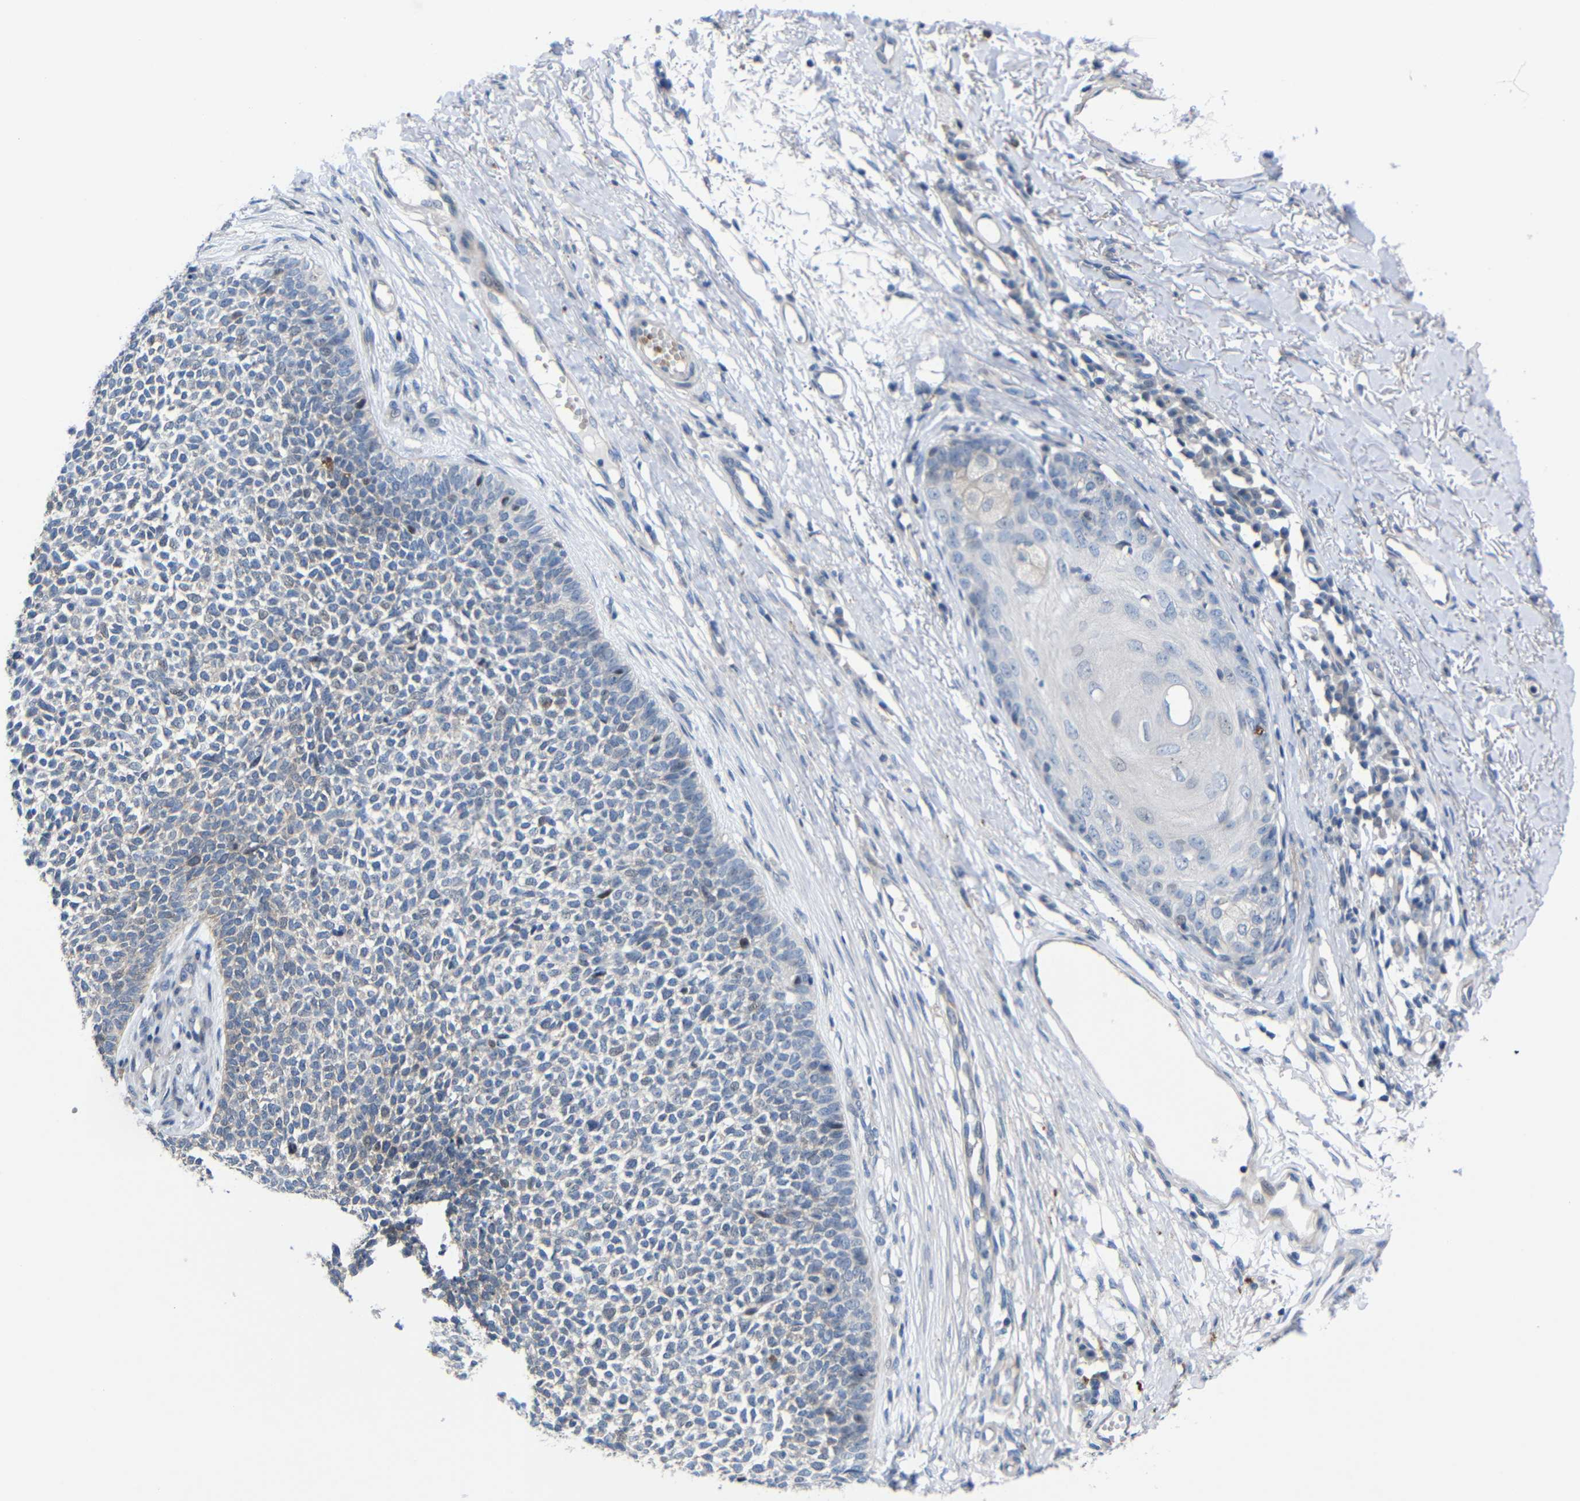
{"staining": {"intensity": "moderate", "quantity": "<25%", "location": "cytoplasmic/membranous,nuclear"}, "tissue": "skin cancer", "cell_type": "Tumor cells", "image_type": "cancer", "snomed": [{"axis": "morphology", "description": "Basal cell carcinoma"}, {"axis": "topography", "description": "Skin"}], "caption": "Protein staining by immunohistochemistry (IHC) displays moderate cytoplasmic/membranous and nuclear expression in approximately <25% of tumor cells in skin cancer (basal cell carcinoma).", "gene": "CMTM1", "patient": {"sex": "female", "age": 84}}